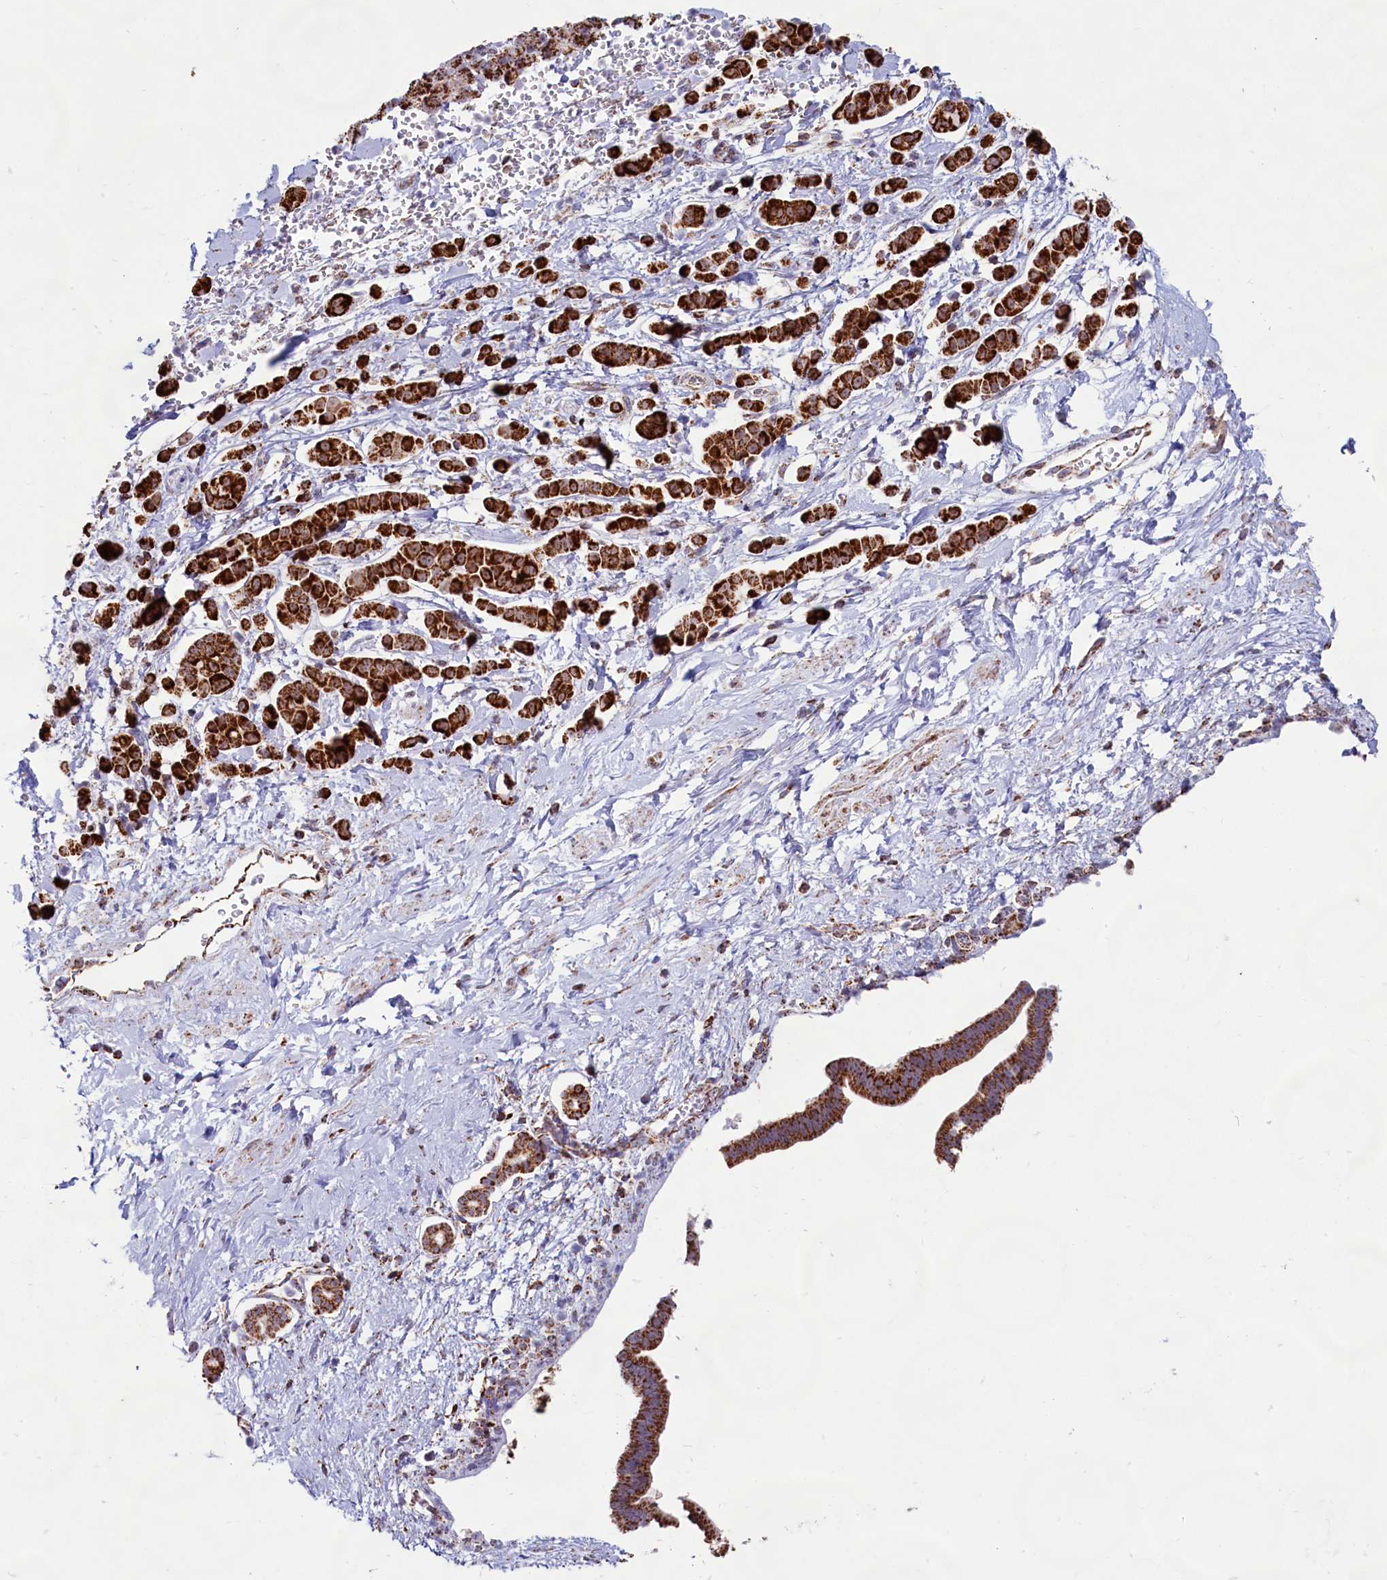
{"staining": {"intensity": "strong", "quantity": ">75%", "location": "cytoplasmic/membranous"}, "tissue": "pancreatic cancer", "cell_type": "Tumor cells", "image_type": "cancer", "snomed": [{"axis": "morphology", "description": "Normal tissue, NOS"}, {"axis": "morphology", "description": "Adenocarcinoma, NOS"}, {"axis": "topography", "description": "Pancreas"}], "caption": "Immunohistochemical staining of pancreatic adenocarcinoma displays high levels of strong cytoplasmic/membranous staining in about >75% of tumor cells.", "gene": "C1D", "patient": {"sex": "female", "age": 64}}